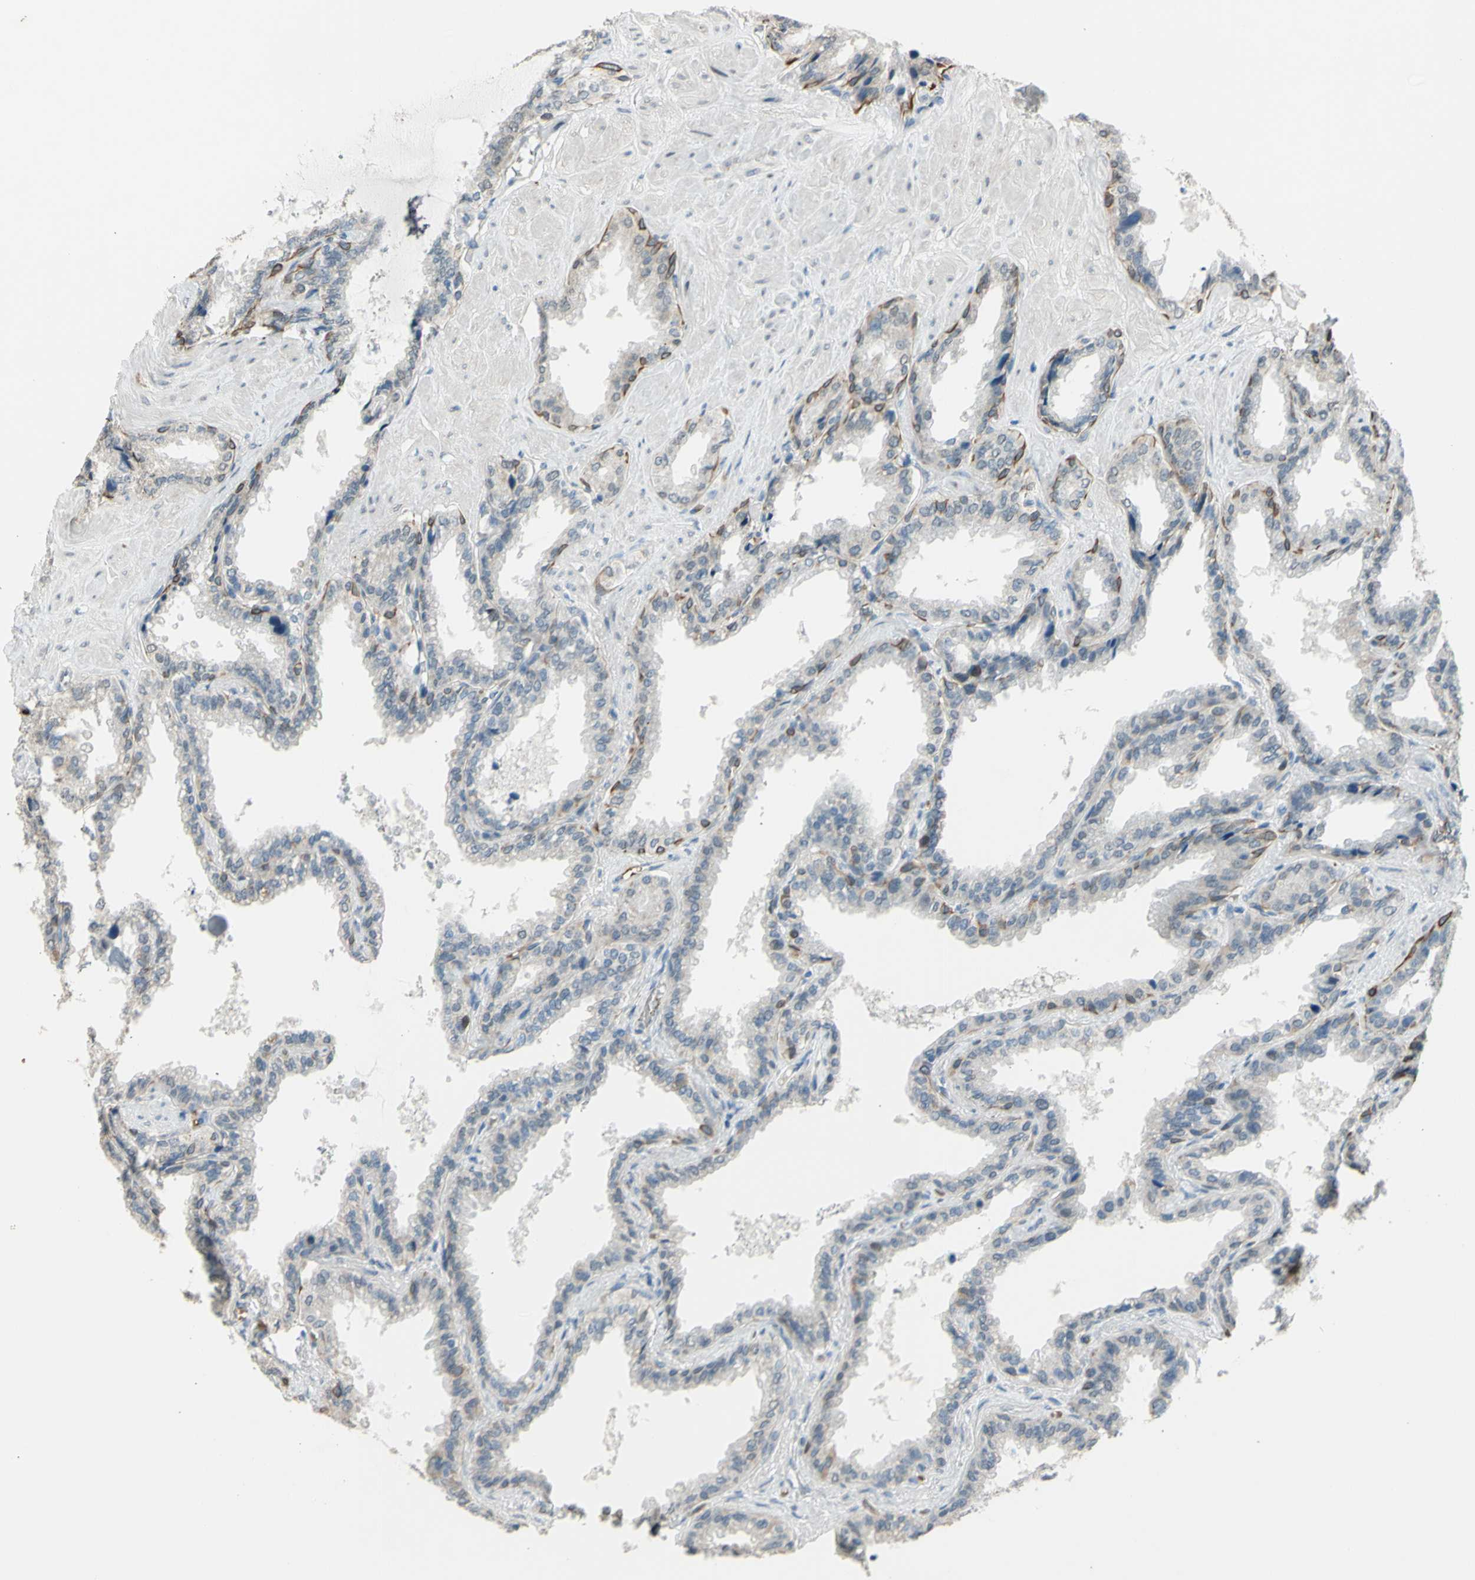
{"staining": {"intensity": "moderate", "quantity": "<25%", "location": "cytoplasmic/membranous"}, "tissue": "seminal vesicle", "cell_type": "Glandular cells", "image_type": "normal", "snomed": [{"axis": "morphology", "description": "Normal tissue, NOS"}, {"axis": "topography", "description": "Seminal veicle"}], "caption": "Protein expression analysis of unremarkable human seminal vesicle reveals moderate cytoplasmic/membranous positivity in about <25% of glandular cells. The protein is shown in brown color, while the nuclei are stained blue.", "gene": "ZNF184", "patient": {"sex": "male", "age": 46}}